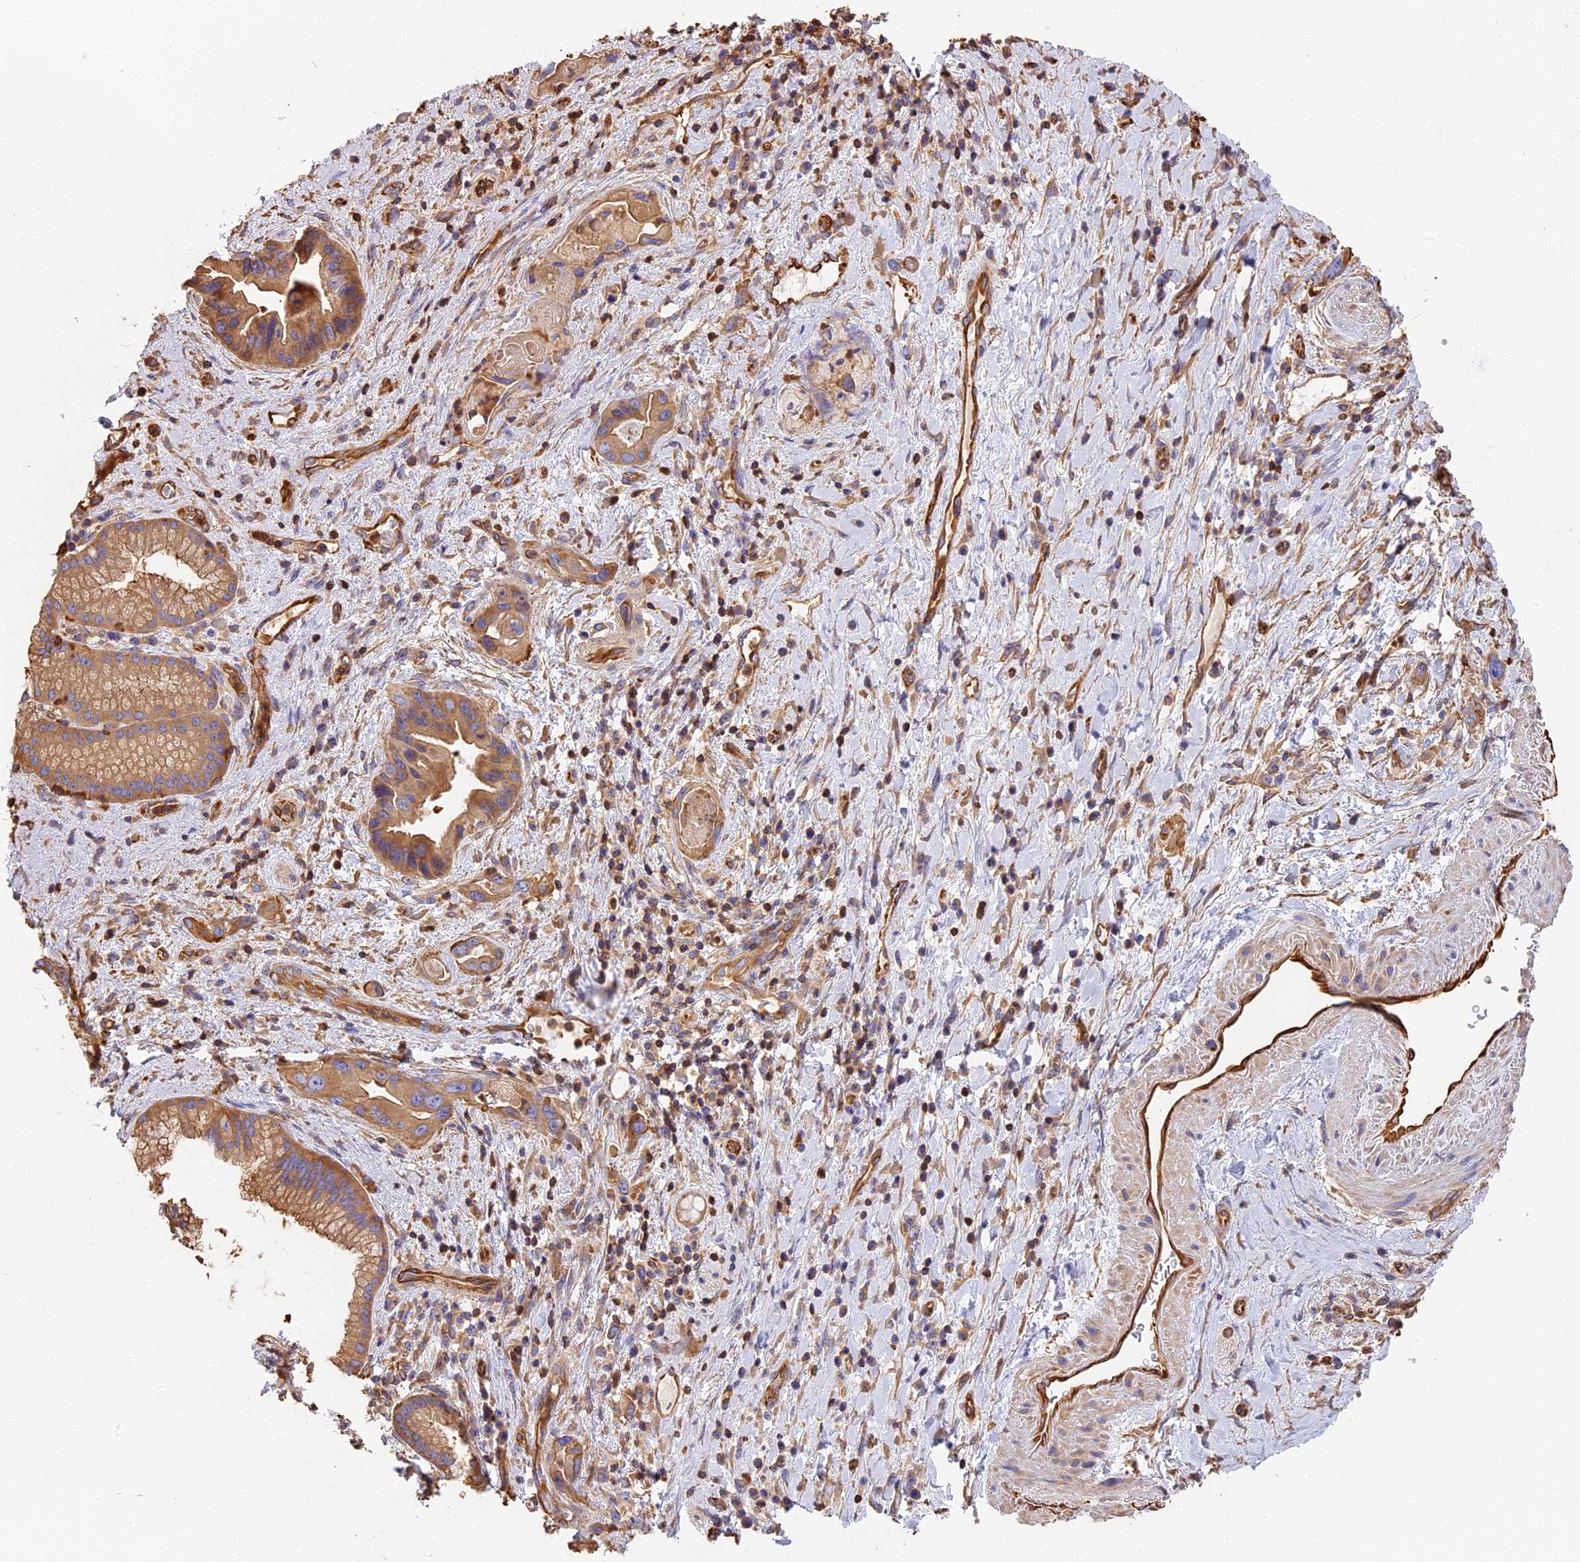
{"staining": {"intensity": "moderate", "quantity": ">75%", "location": "cytoplasmic/membranous"}, "tissue": "pancreatic cancer", "cell_type": "Tumor cells", "image_type": "cancer", "snomed": [{"axis": "morphology", "description": "Adenocarcinoma, NOS"}, {"axis": "topography", "description": "Pancreas"}], "caption": "Immunohistochemical staining of human pancreatic cancer (adenocarcinoma) exhibits medium levels of moderate cytoplasmic/membranous staining in about >75% of tumor cells. Nuclei are stained in blue.", "gene": "VPS18", "patient": {"sex": "female", "age": 77}}